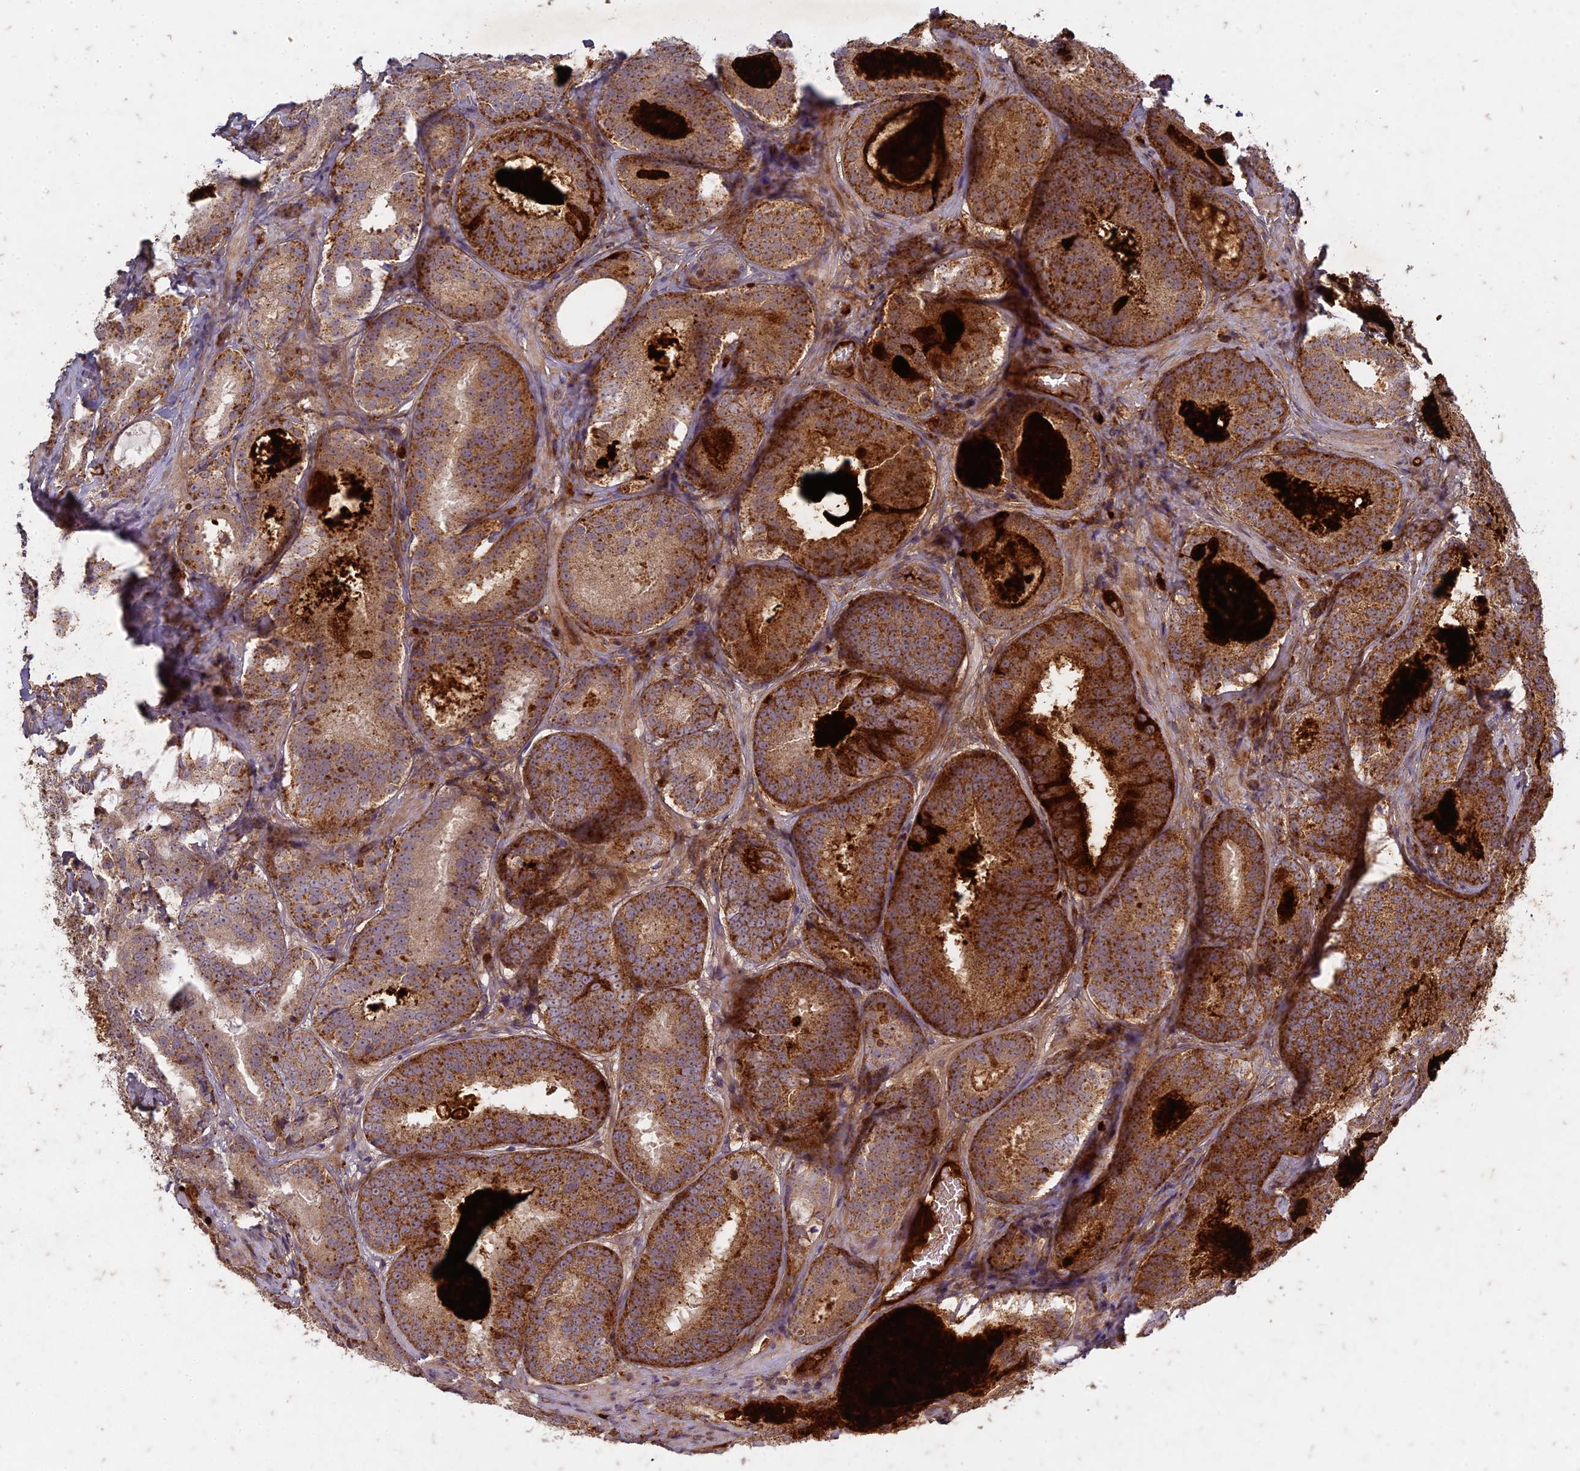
{"staining": {"intensity": "strong", "quantity": ">75%", "location": "cytoplasmic/membranous"}, "tissue": "prostate cancer", "cell_type": "Tumor cells", "image_type": "cancer", "snomed": [{"axis": "morphology", "description": "Adenocarcinoma, High grade"}, {"axis": "topography", "description": "Prostate"}], "caption": "This micrograph shows immunohistochemistry staining of prostate adenocarcinoma (high-grade), with high strong cytoplasmic/membranous positivity in about >75% of tumor cells.", "gene": "TCF25", "patient": {"sex": "male", "age": 57}}